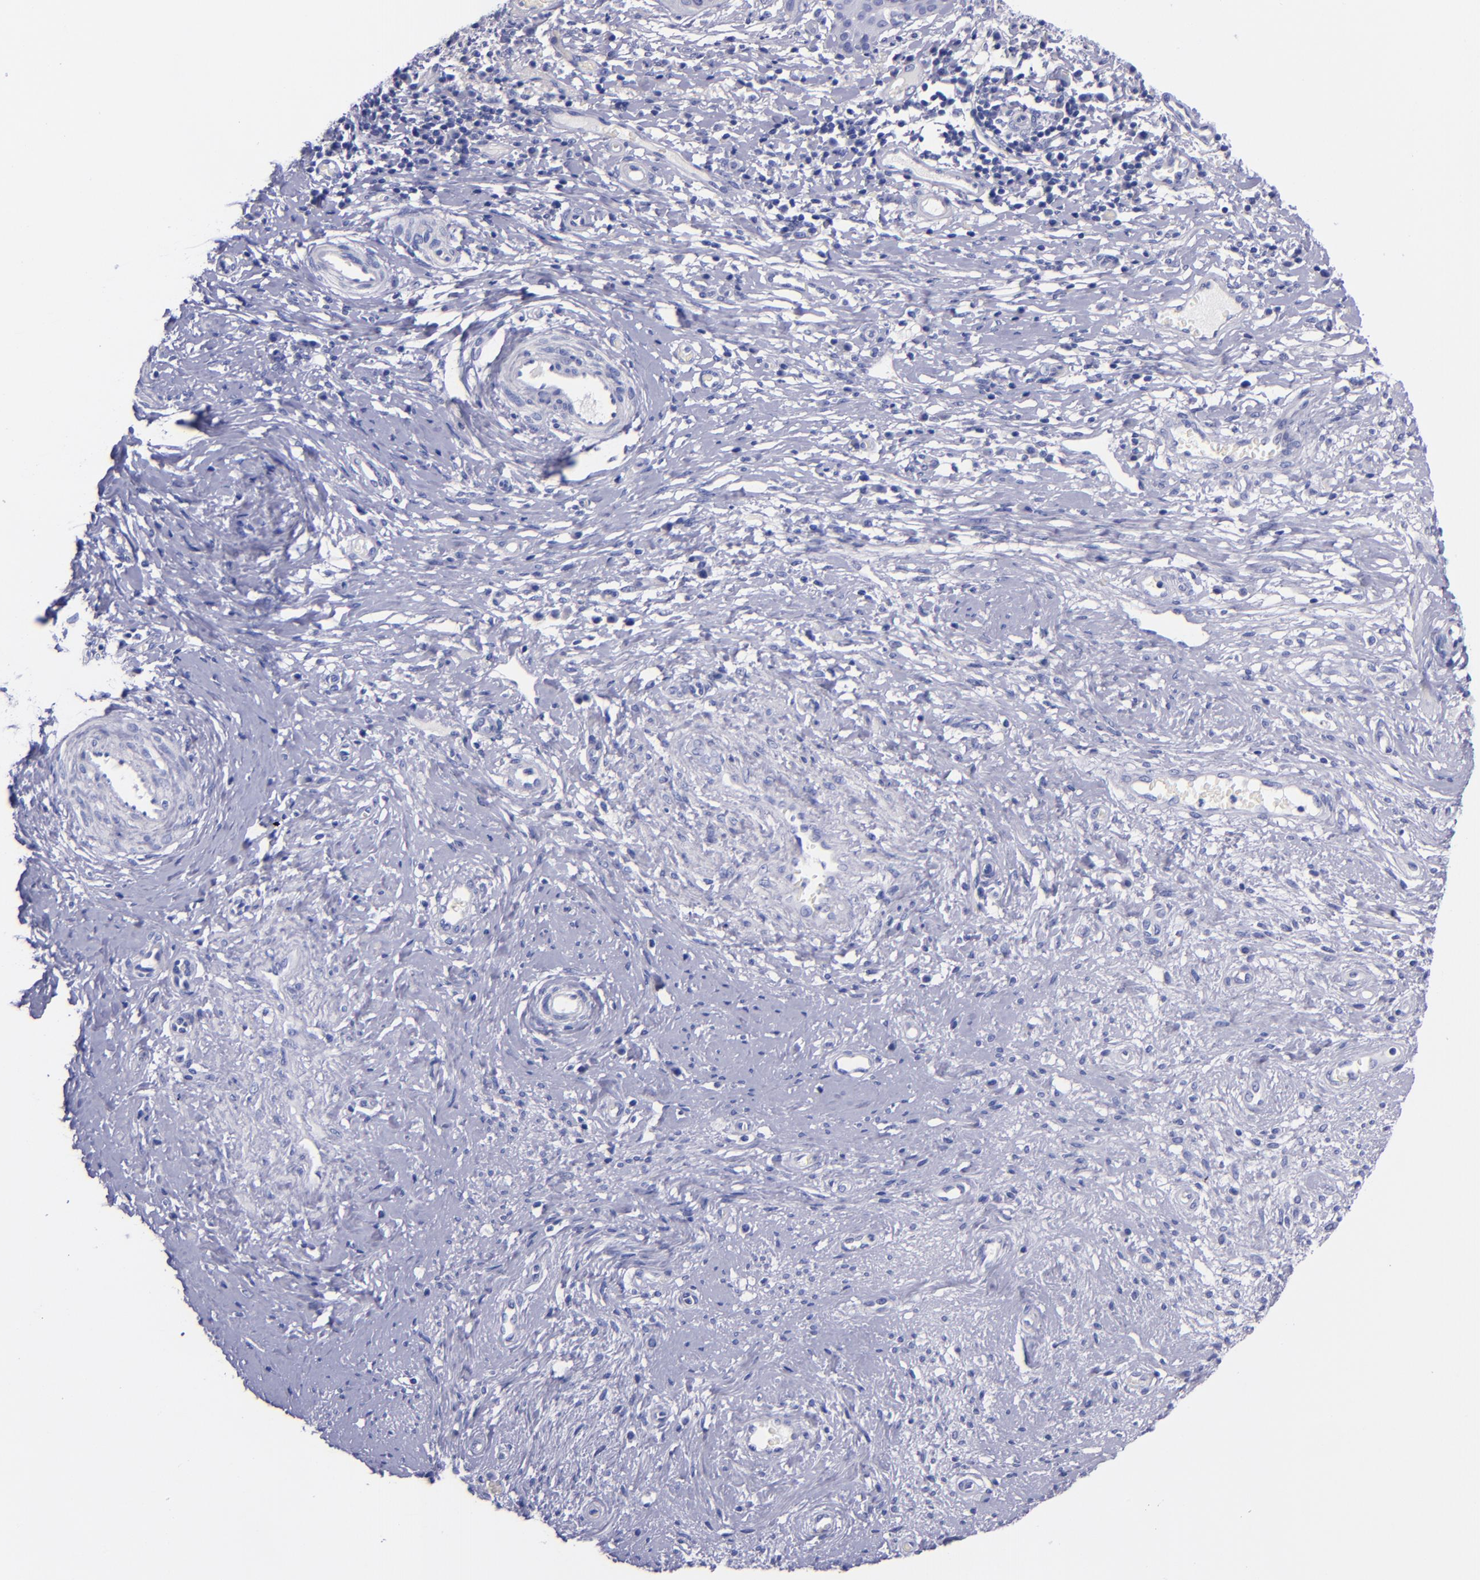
{"staining": {"intensity": "negative", "quantity": "none", "location": "none"}, "tissue": "cervical cancer", "cell_type": "Tumor cells", "image_type": "cancer", "snomed": [{"axis": "morphology", "description": "Normal tissue, NOS"}, {"axis": "morphology", "description": "Squamous cell carcinoma, NOS"}, {"axis": "topography", "description": "Cervix"}], "caption": "The IHC histopathology image has no significant expression in tumor cells of cervical cancer (squamous cell carcinoma) tissue.", "gene": "SV2A", "patient": {"sex": "female", "age": 39}}